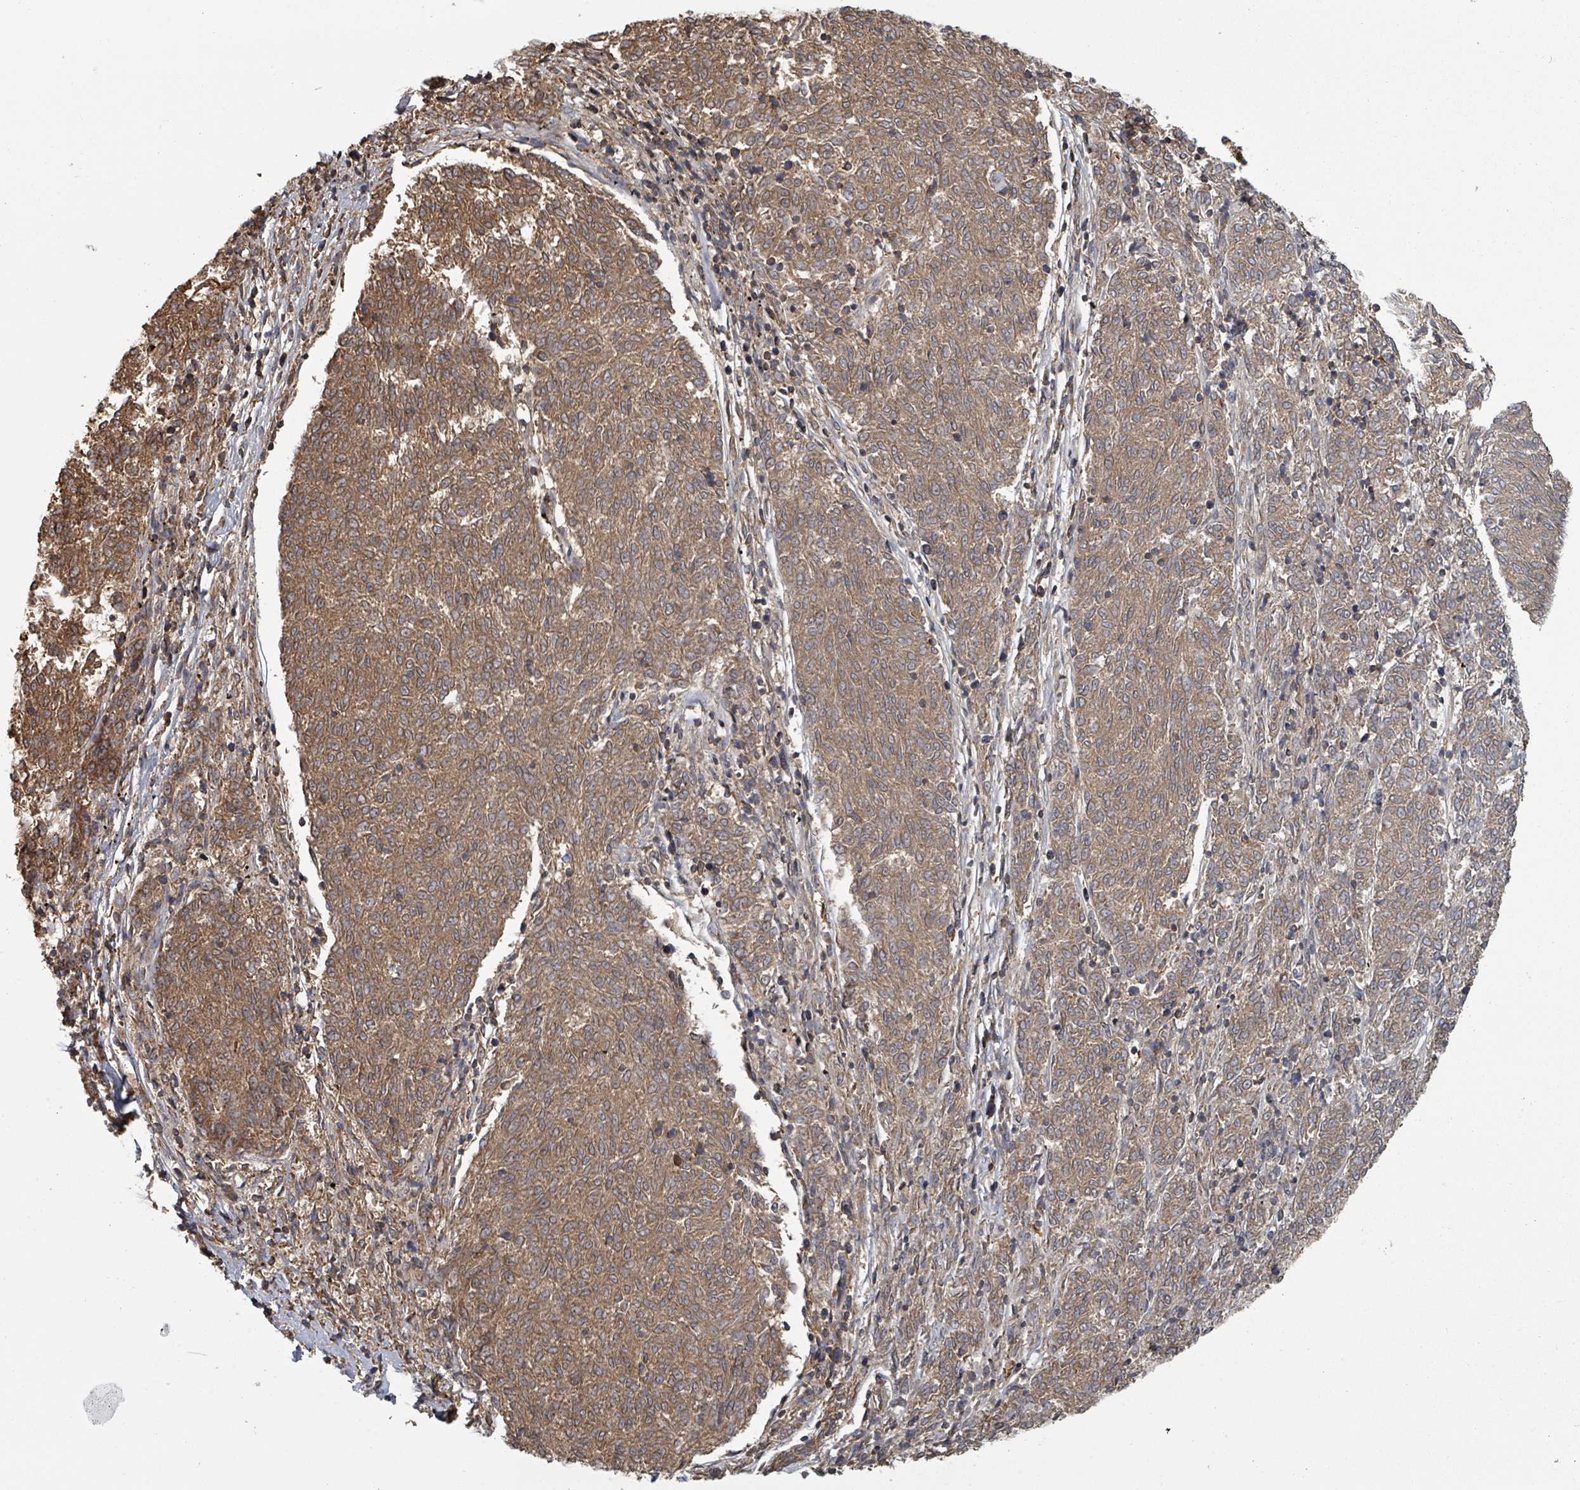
{"staining": {"intensity": "moderate", "quantity": ">75%", "location": "cytoplasmic/membranous"}, "tissue": "melanoma", "cell_type": "Tumor cells", "image_type": "cancer", "snomed": [{"axis": "morphology", "description": "Malignant melanoma, NOS"}, {"axis": "topography", "description": "Skin"}], "caption": "The histopathology image demonstrates immunohistochemical staining of melanoma. There is moderate cytoplasmic/membranous positivity is seen in approximately >75% of tumor cells.", "gene": "GABBR1", "patient": {"sex": "female", "age": 72}}